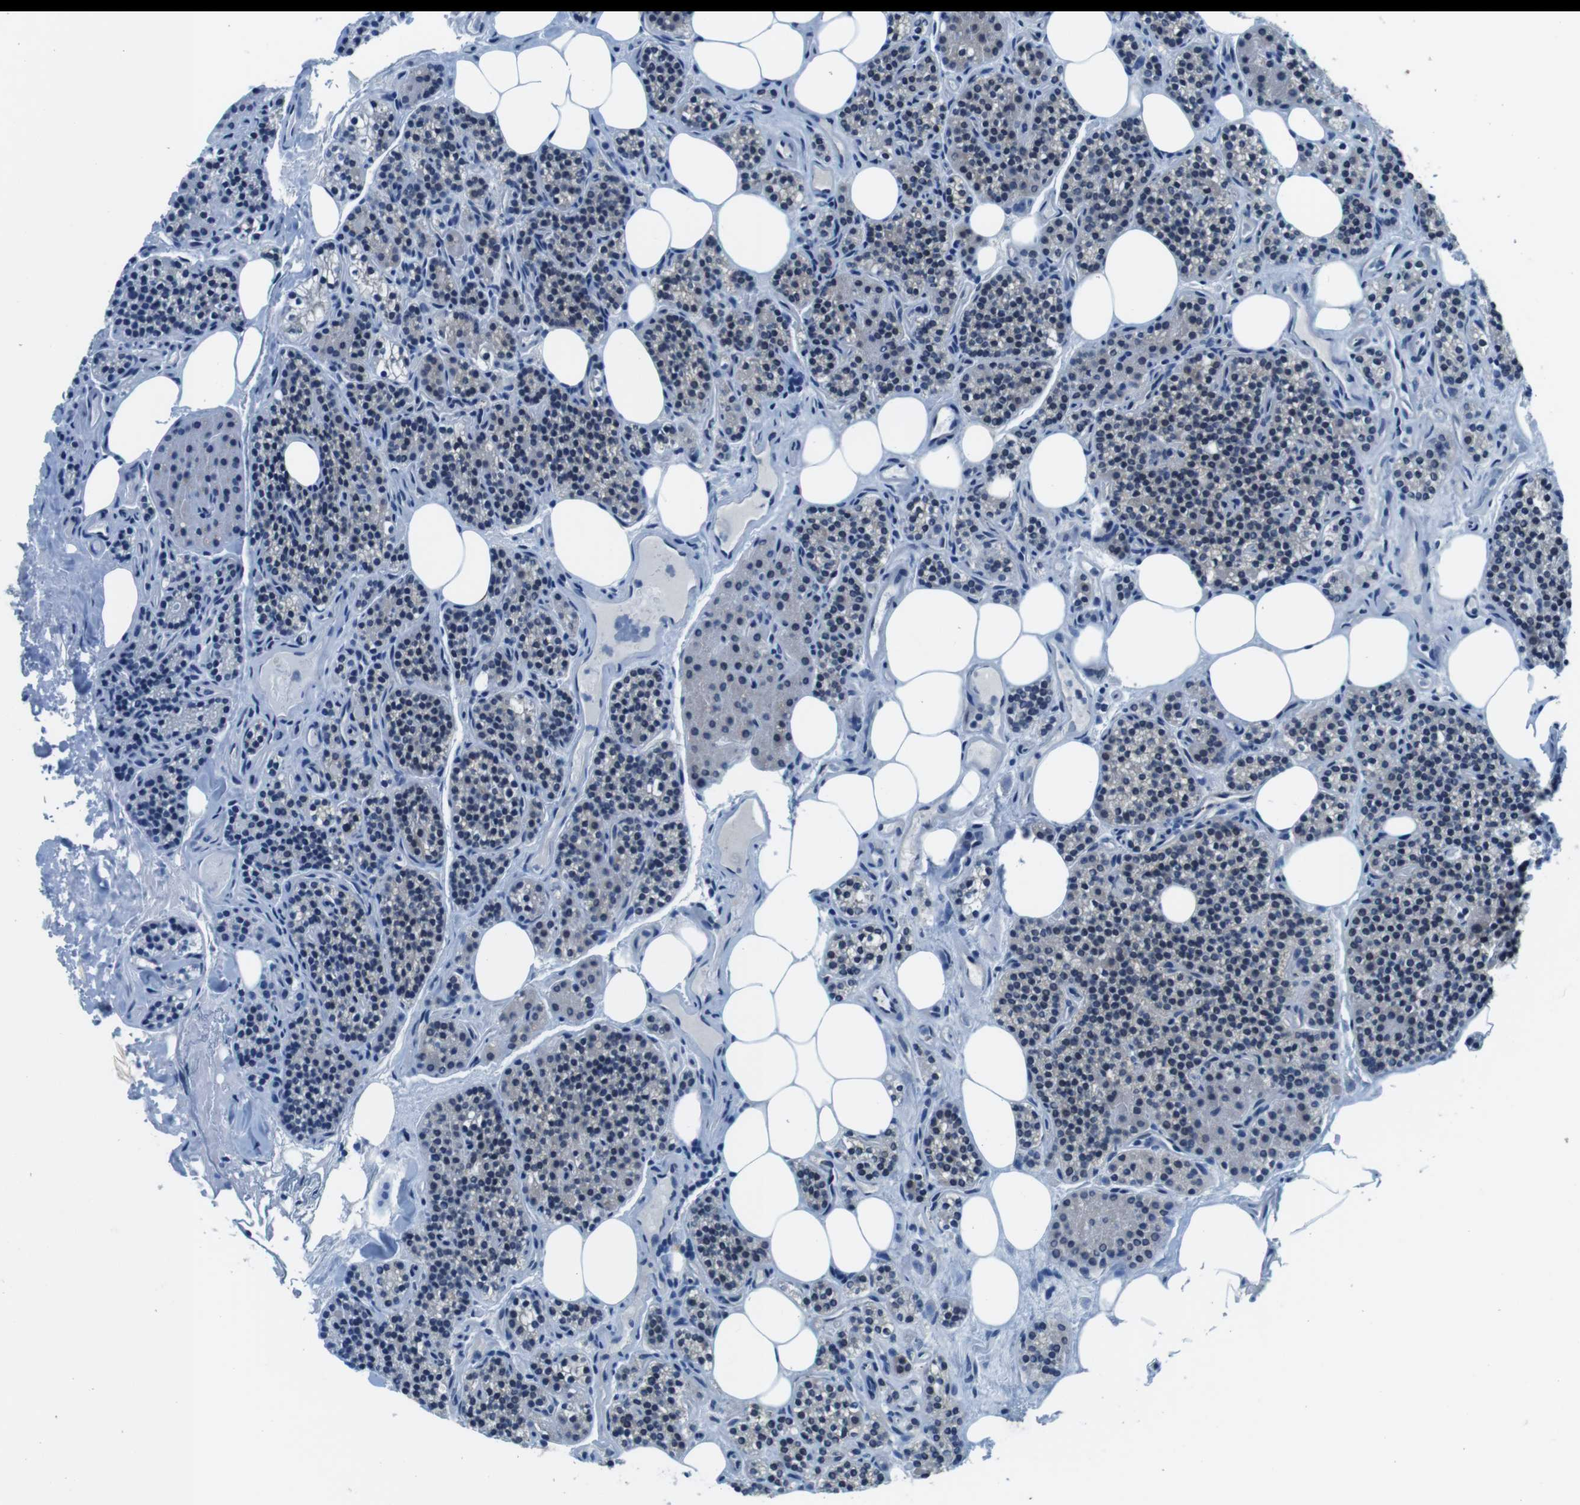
{"staining": {"intensity": "moderate", "quantity": "25%-75%", "location": "cytoplasmic/membranous"}, "tissue": "parathyroid gland", "cell_type": "Glandular cells", "image_type": "normal", "snomed": [{"axis": "morphology", "description": "Normal tissue, NOS"}, {"axis": "morphology", "description": "Adenoma, NOS"}, {"axis": "topography", "description": "Parathyroid gland"}], "caption": "Benign parathyroid gland was stained to show a protein in brown. There is medium levels of moderate cytoplasmic/membranous expression in approximately 25%-75% of glandular cells.", "gene": "EIF2B5", "patient": {"sex": "female", "age": 74}}